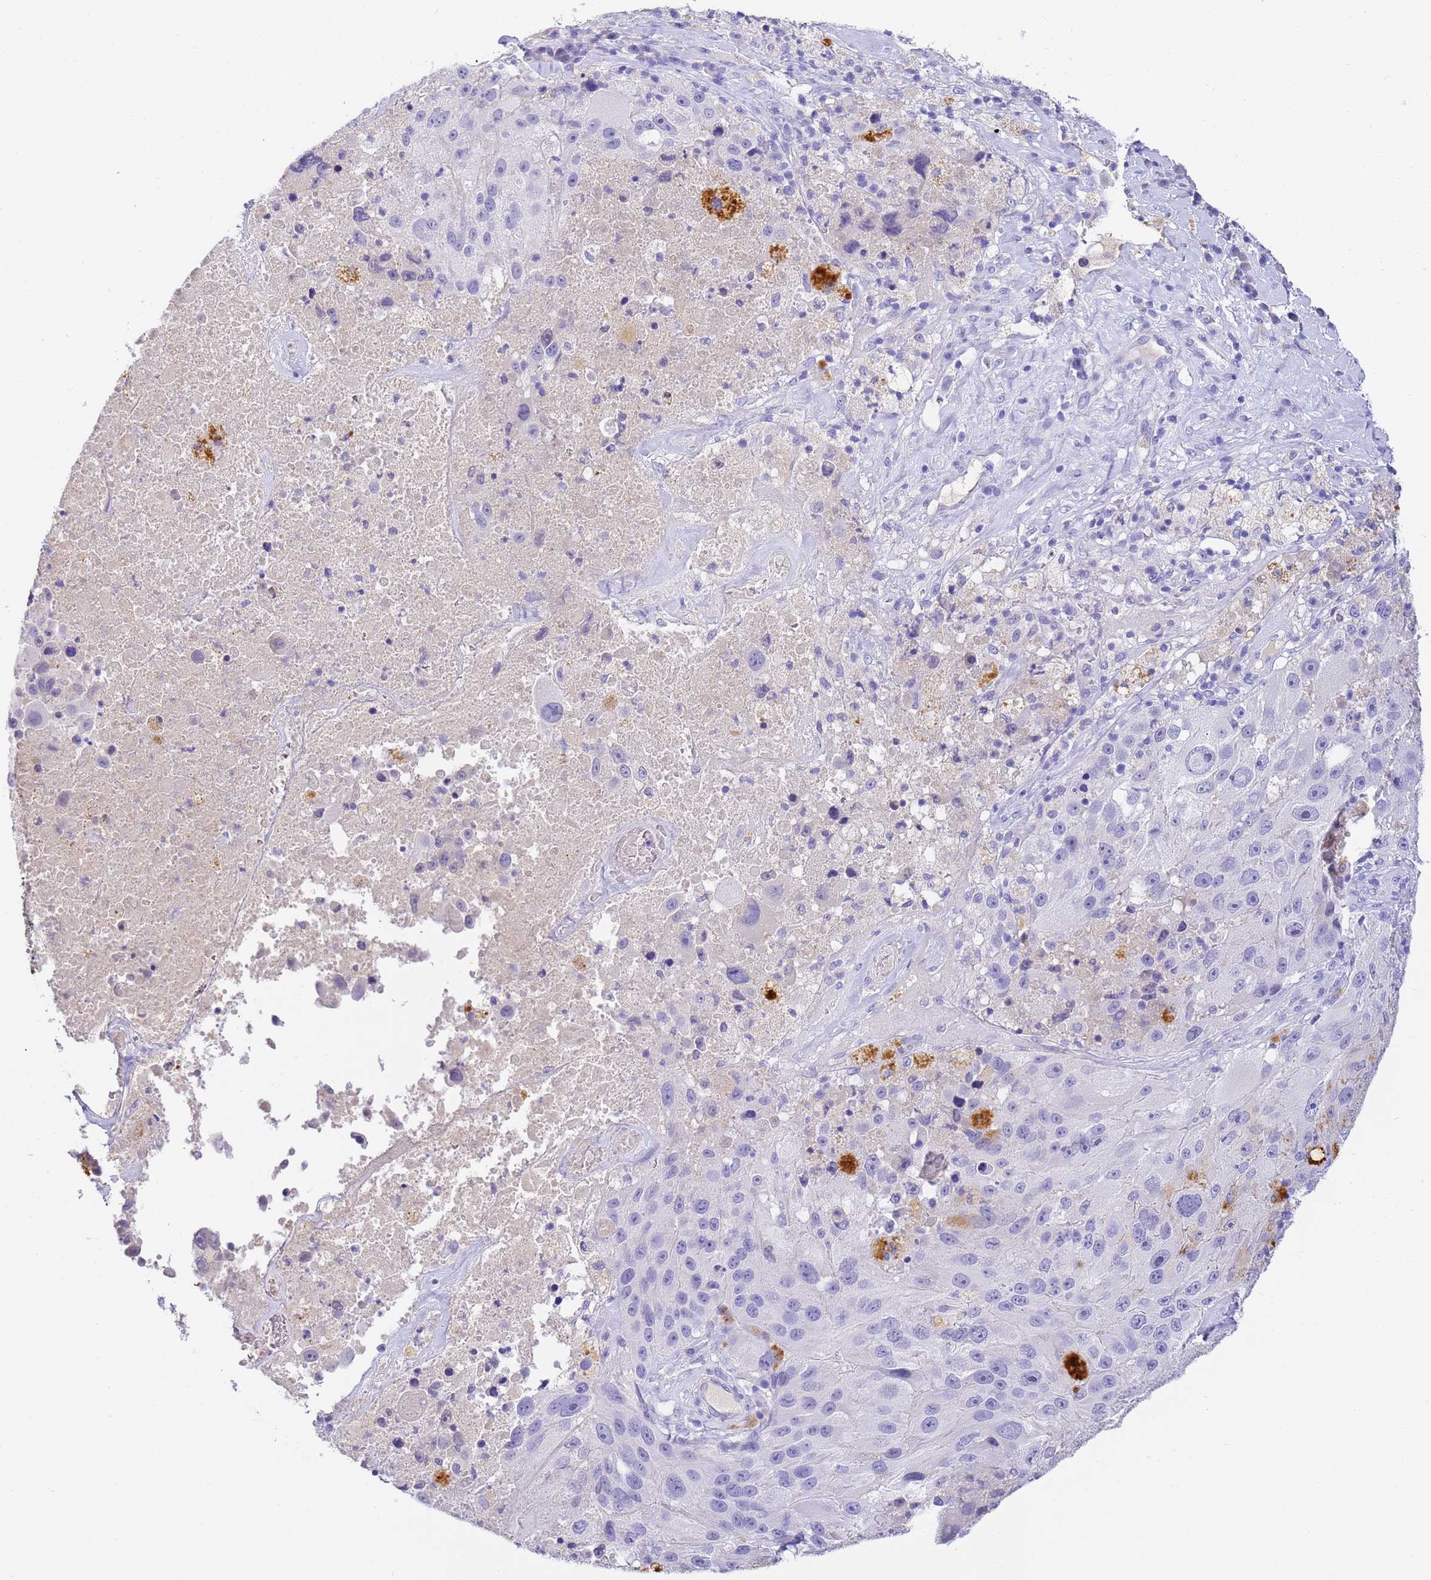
{"staining": {"intensity": "negative", "quantity": "none", "location": "none"}, "tissue": "melanoma", "cell_type": "Tumor cells", "image_type": "cancer", "snomed": [{"axis": "morphology", "description": "Malignant melanoma, Metastatic site"}, {"axis": "topography", "description": "Lymph node"}], "caption": "Immunohistochemical staining of human melanoma shows no significant positivity in tumor cells.", "gene": "CFHR2", "patient": {"sex": "male", "age": 62}}